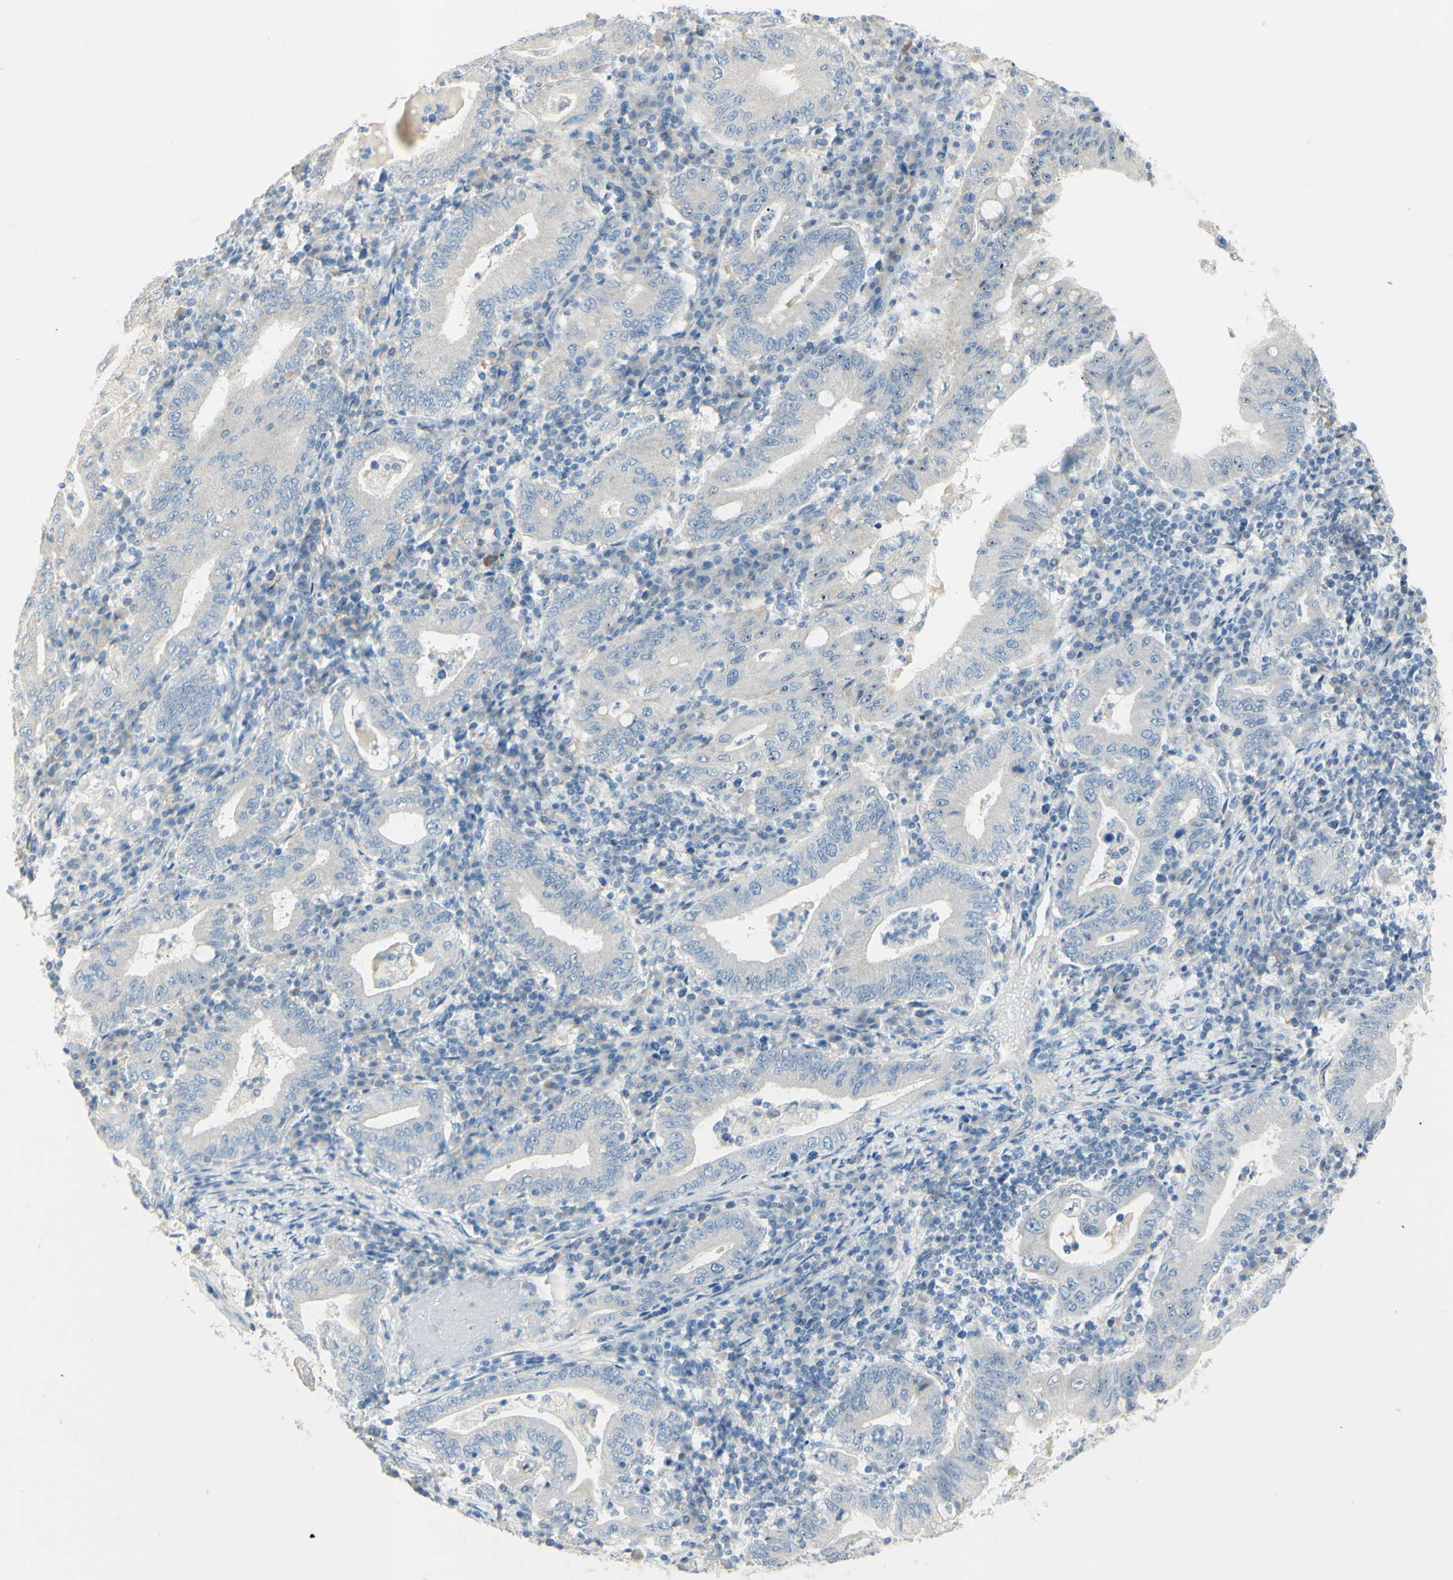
{"staining": {"intensity": "negative", "quantity": "none", "location": "none"}, "tissue": "stomach cancer", "cell_type": "Tumor cells", "image_type": "cancer", "snomed": [{"axis": "morphology", "description": "Normal tissue, NOS"}, {"axis": "morphology", "description": "Adenocarcinoma, NOS"}, {"axis": "topography", "description": "Esophagus"}, {"axis": "topography", "description": "Stomach, upper"}, {"axis": "topography", "description": "Peripheral nerve tissue"}], "caption": "The image demonstrates no significant expression in tumor cells of stomach cancer.", "gene": "ART3", "patient": {"sex": "male", "age": 62}}